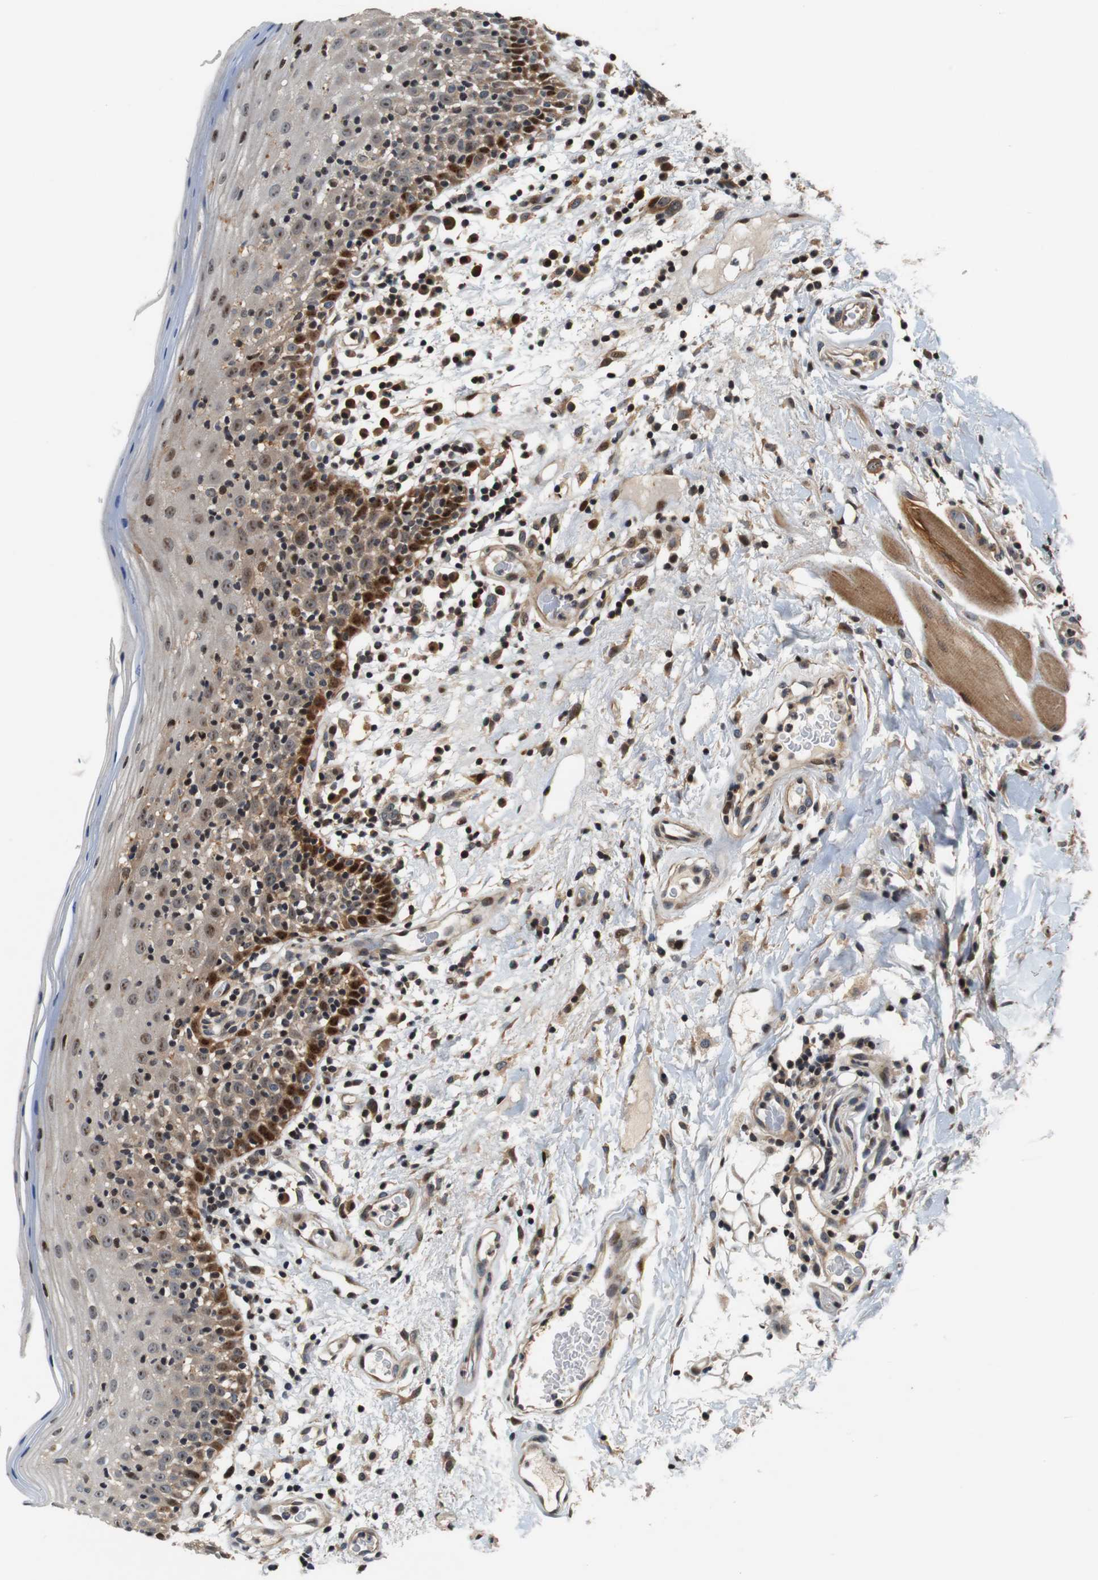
{"staining": {"intensity": "strong", "quantity": "25%-75%", "location": "nuclear"}, "tissue": "oral mucosa", "cell_type": "Squamous epithelial cells", "image_type": "normal", "snomed": [{"axis": "morphology", "description": "Normal tissue, NOS"}, {"axis": "morphology", "description": "Squamous cell carcinoma, NOS"}, {"axis": "topography", "description": "Skeletal muscle"}, {"axis": "topography", "description": "Oral tissue"}], "caption": "Oral mucosa stained for a protein displays strong nuclear positivity in squamous epithelial cells.", "gene": "LRP4", "patient": {"sex": "male", "age": 71}}